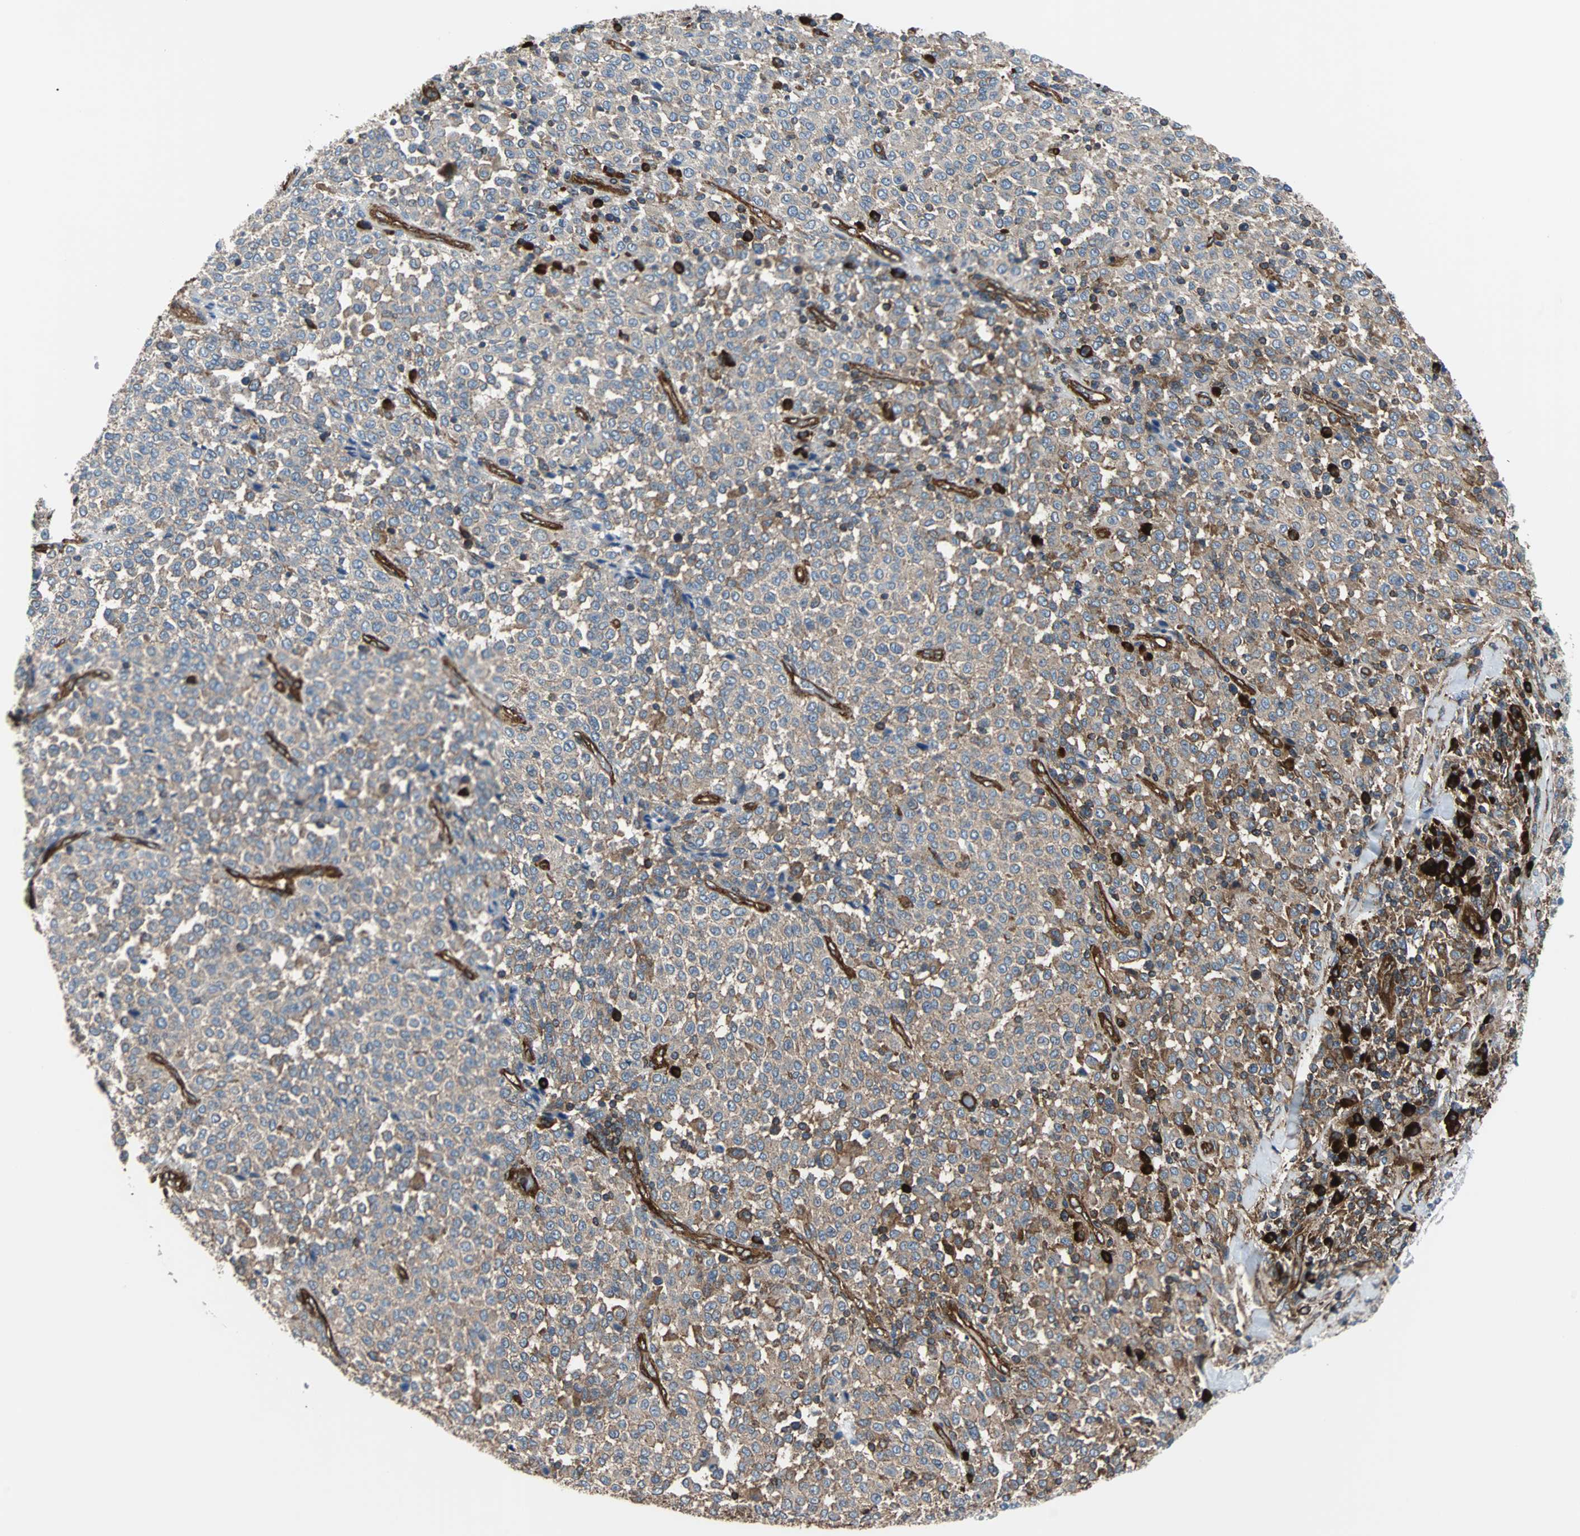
{"staining": {"intensity": "weak", "quantity": ">75%", "location": "cytoplasmic/membranous"}, "tissue": "melanoma", "cell_type": "Tumor cells", "image_type": "cancer", "snomed": [{"axis": "morphology", "description": "Malignant melanoma, Metastatic site"}, {"axis": "topography", "description": "Pancreas"}], "caption": "Tumor cells demonstrate weak cytoplasmic/membranous positivity in about >75% of cells in melanoma. (Stains: DAB (3,3'-diaminobenzidine) in brown, nuclei in blue, Microscopy: brightfield microscopy at high magnification).", "gene": "PLCG2", "patient": {"sex": "female", "age": 30}}